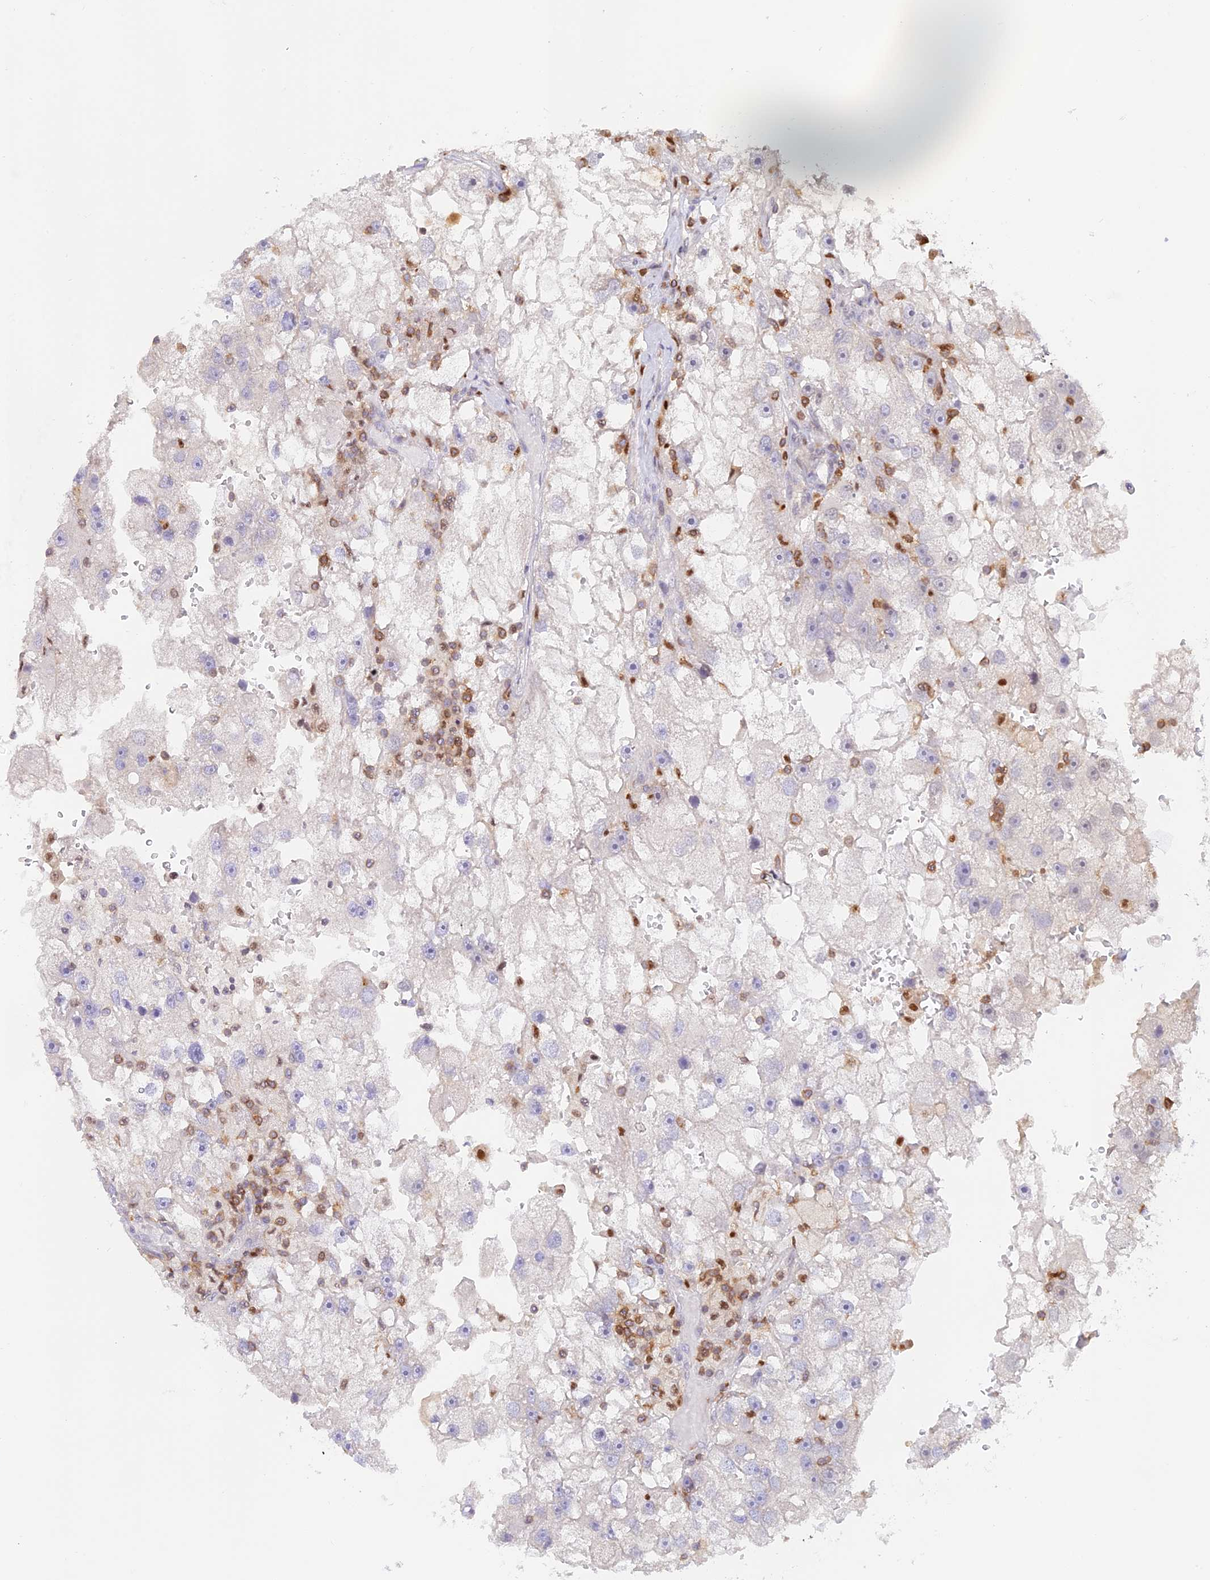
{"staining": {"intensity": "negative", "quantity": "none", "location": "none"}, "tissue": "renal cancer", "cell_type": "Tumor cells", "image_type": "cancer", "snomed": [{"axis": "morphology", "description": "Adenocarcinoma, NOS"}, {"axis": "topography", "description": "Kidney"}], "caption": "Immunohistochemistry (IHC) histopathology image of neoplastic tissue: human renal adenocarcinoma stained with DAB exhibits no significant protein positivity in tumor cells. (DAB (3,3'-diaminobenzidine) IHC with hematoxylin counter stain).", "gene": "DENND1C", "patient": {"sex": "male", "age": 63}}